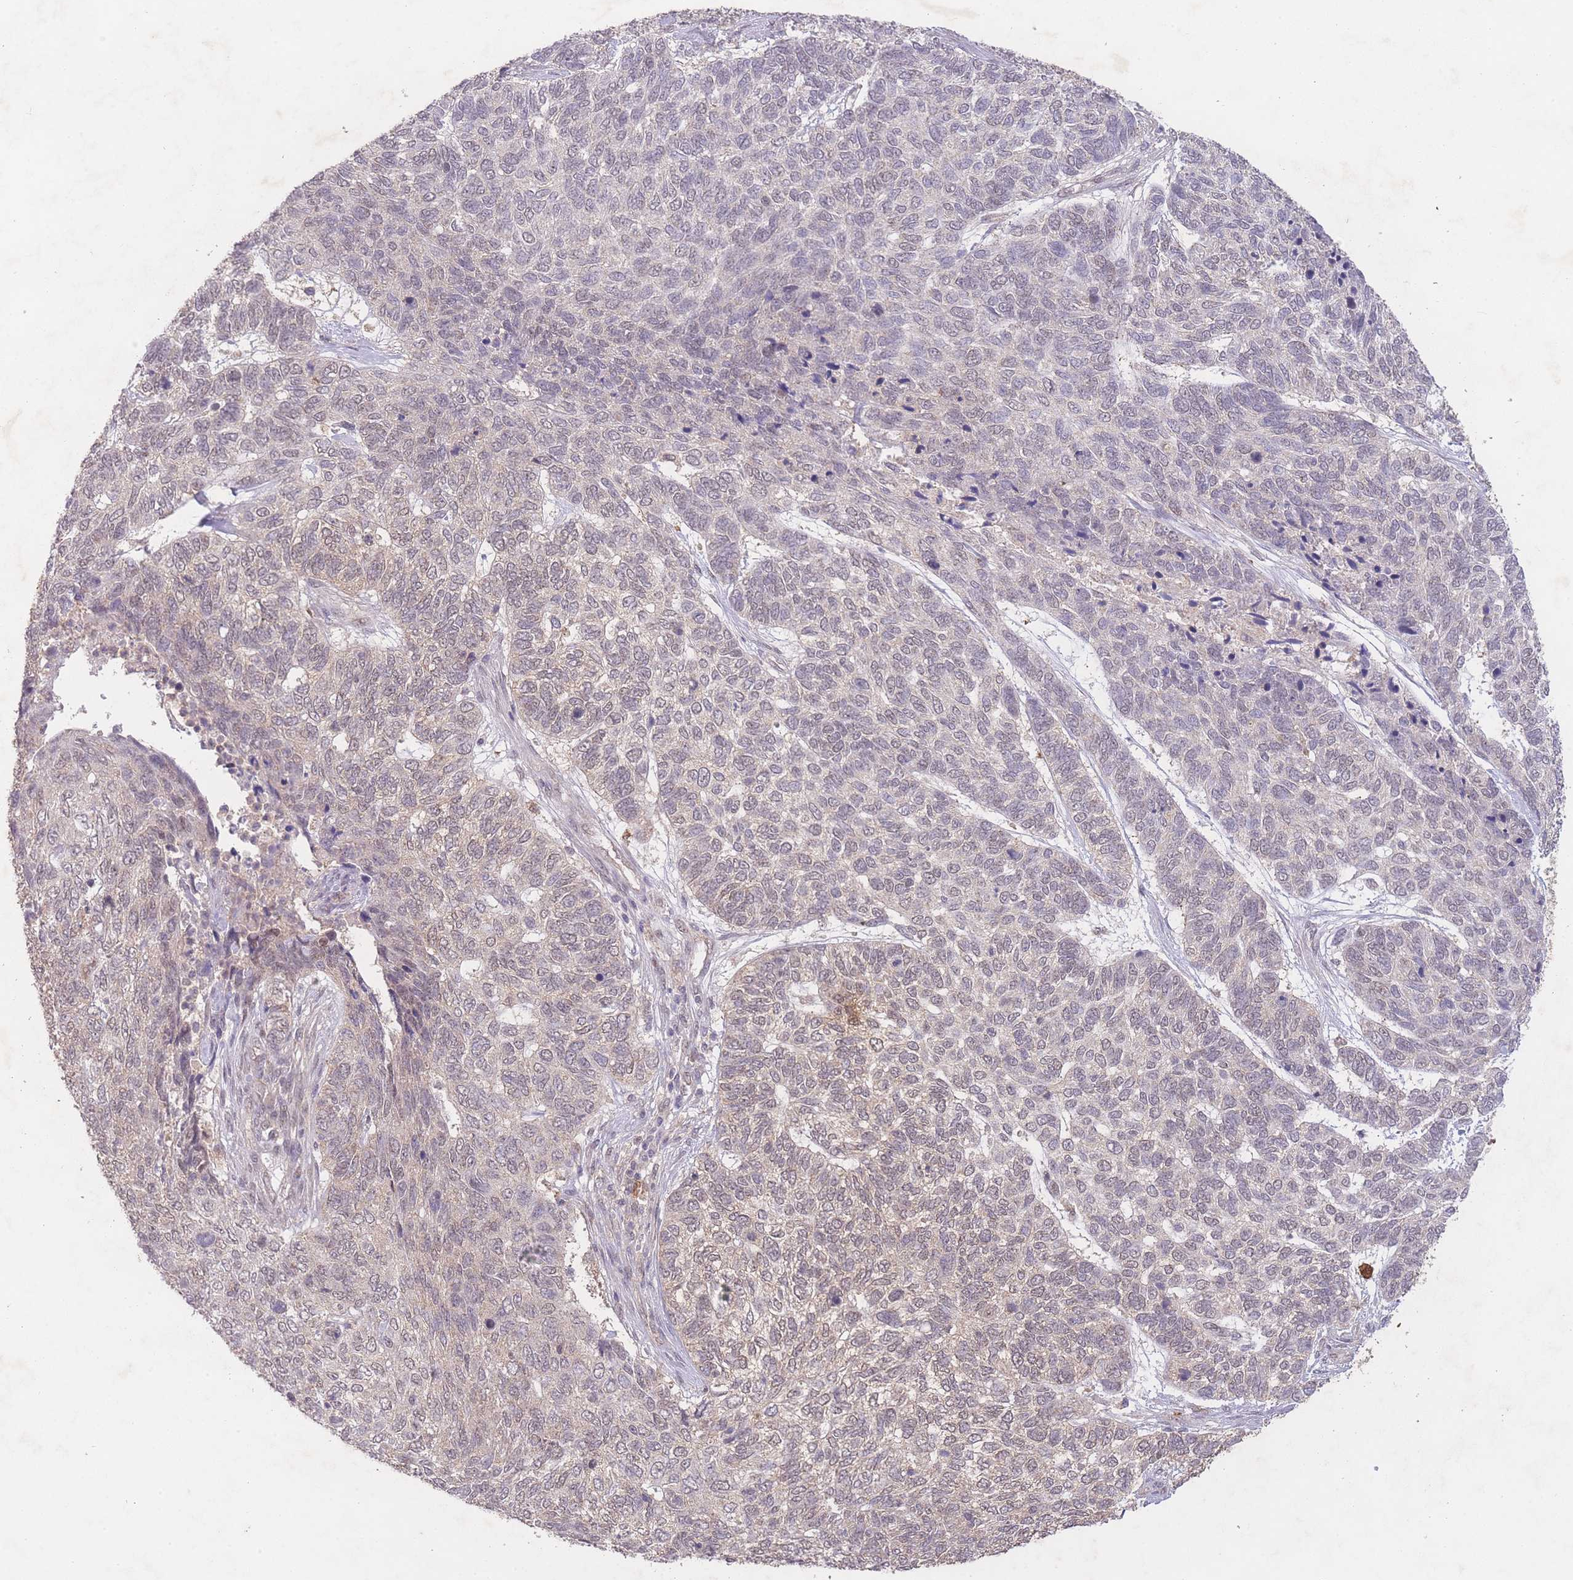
{"staining": {"intensity": "weak", "quantity": "<25%", "location": "nuclear"}, "tissue": "skin cancer", "cell_type": "Tumor cells", "image_type": "cancer", "snomed": [{"axis": "morphology", "description": "Basal cell carcinoma"}, {"axis": "topography", "description": "Skin"}], "caption": "A high-resolution photomicrograph shows immunohistochemistry staining of basal cell carcinoma (skin), which shows no significant positivity in tumor cells.", "gene": "RNF144B", "patient": {"sex": "female", "age": 65}}